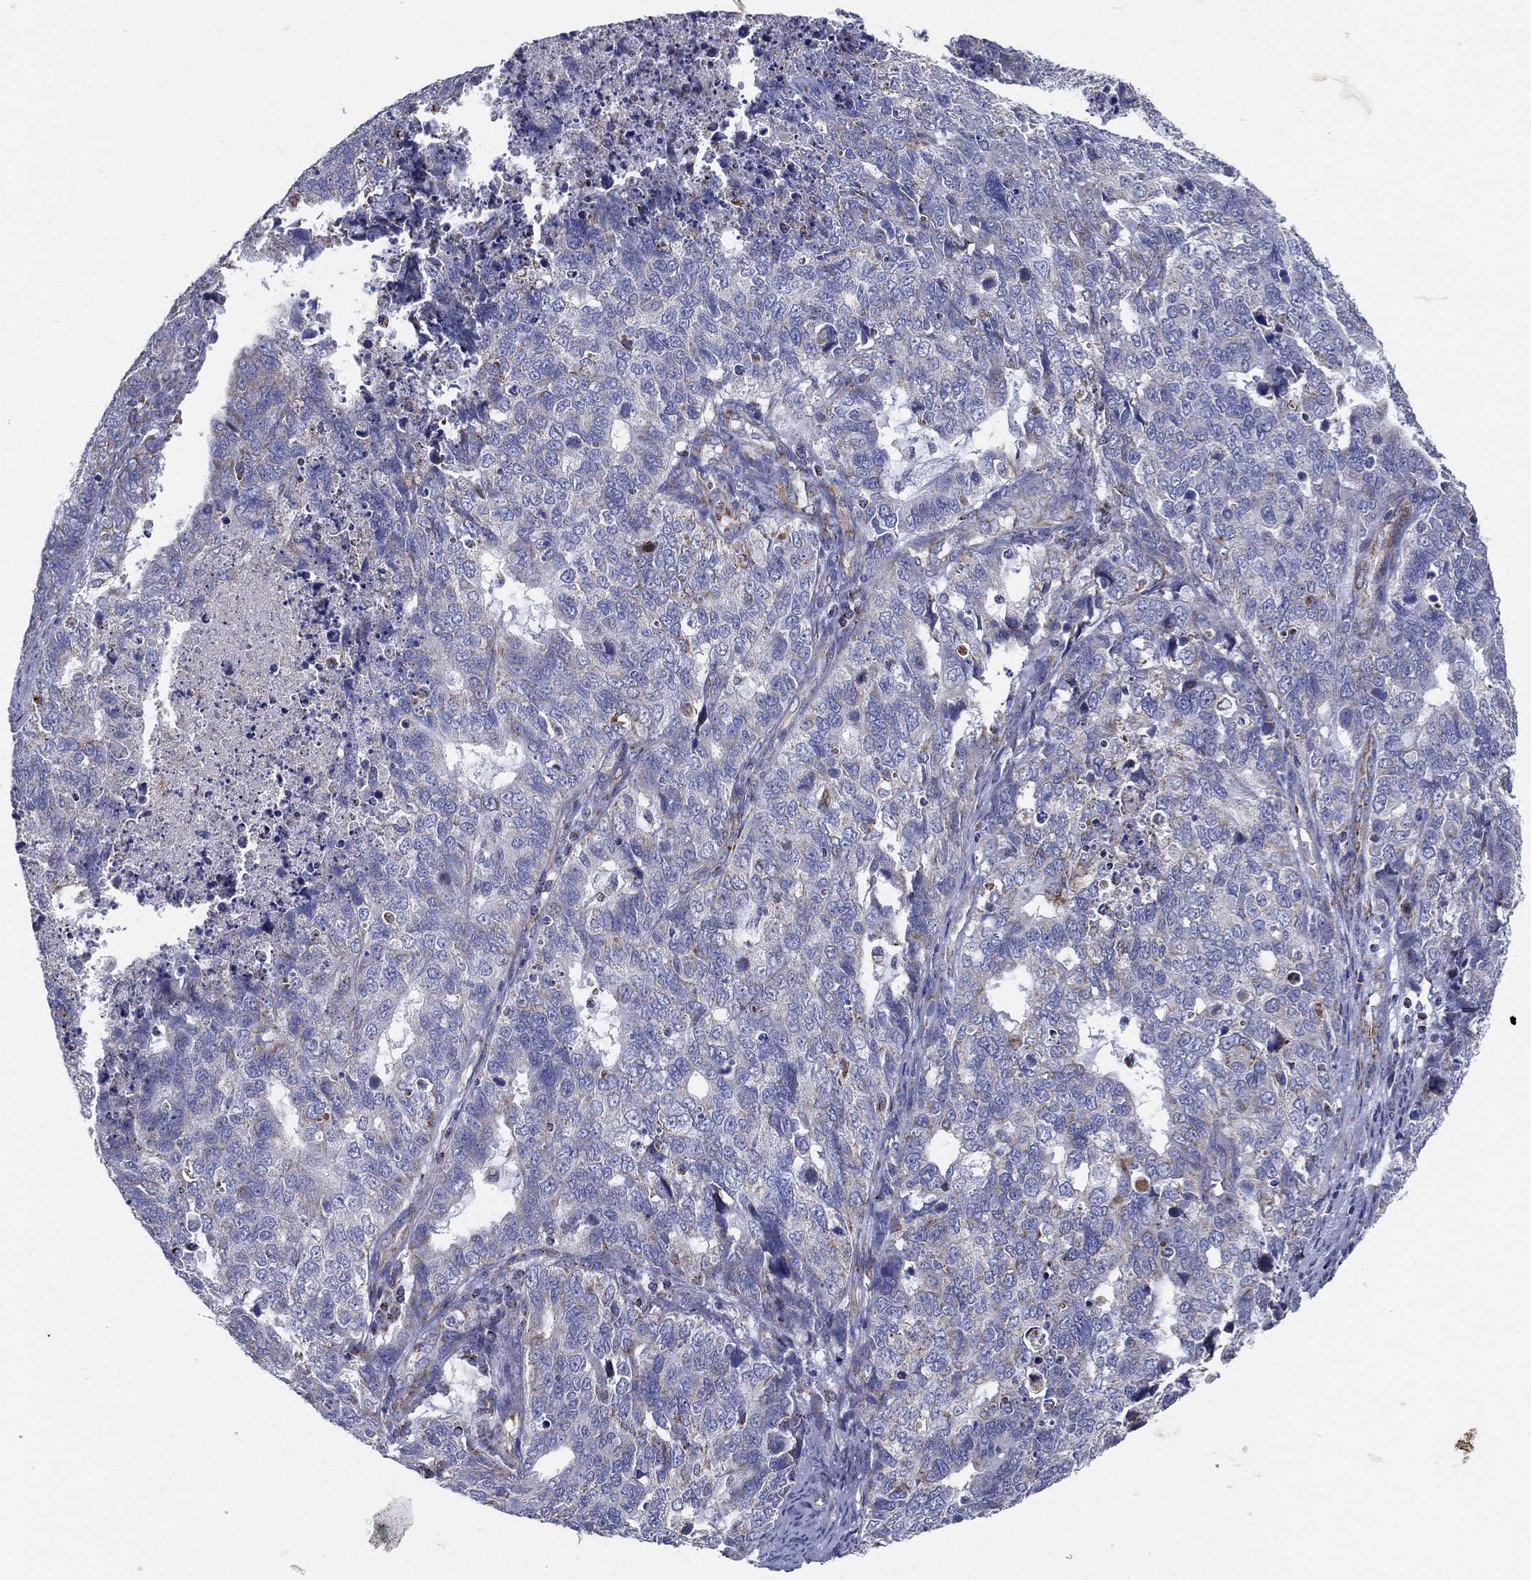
{"staining": {"intensity": "weak", "quantity": "<25%", "location": "cytoplasmic/membranous"}, "tissue": "cervical cancer", "cell_type": "Tumor cells", "image_type": "cancer", "snomed": [{"axis": "morphology", "description": "Squamous cell carcinoma, NOS"}, {"axis": "topography", "description": "Cervix"}], "caption": "The photomicrograph demonstrates no significant expression in tumor cells of squamous cell carcinoma (cervical). (DAB (3,3'-diaminobenzidine) immunohistochemistry (IHC) visualized using brightfield microscopy, high magnification).", "gene": "SFXN1", "patient": {"sex": "female", "age": 63}}